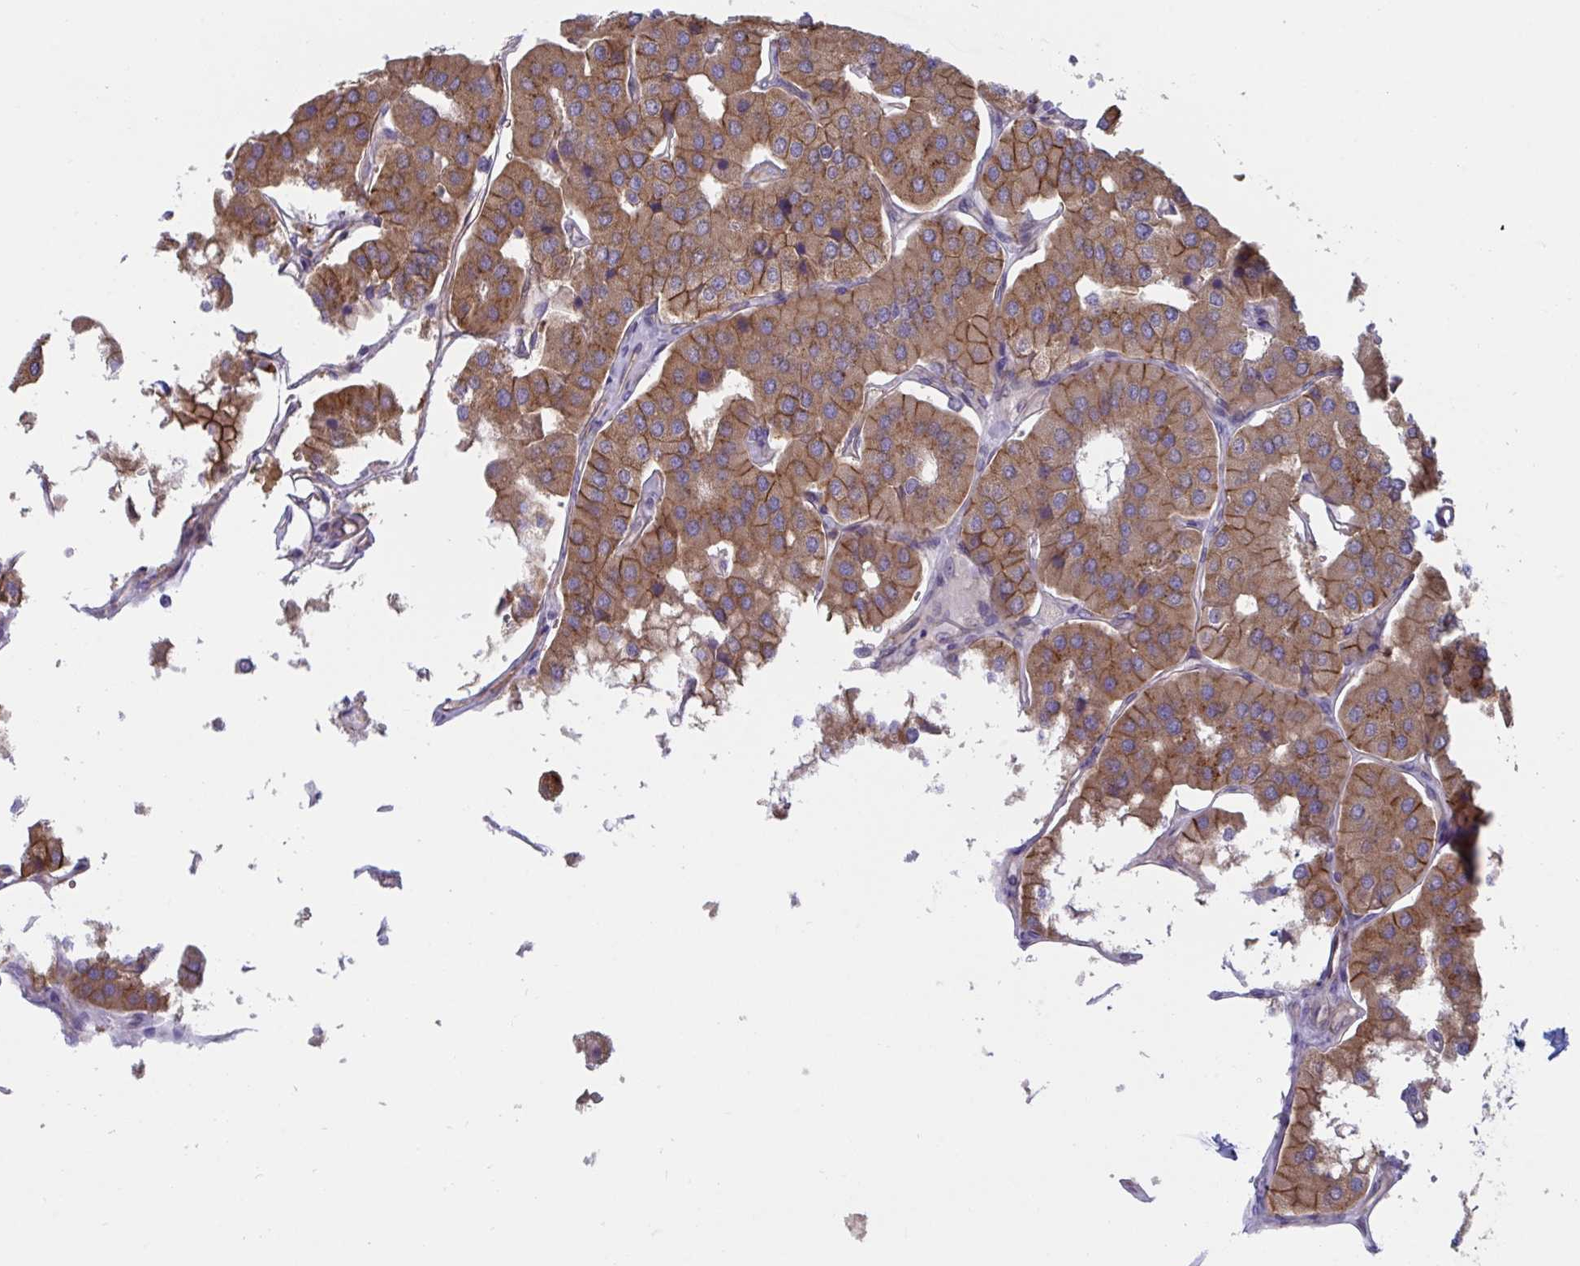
{"staining": {"intensity": "moderate", "quantity": ">75%", "location": "cytoplasmic/membranous"}, "tissue": "parathyroid gland", "cell_type": "Glandular cells", "image_type": "normal", "snomed": [{"axis": "morphology", "description": "Normal tissue, NOS"}, {"axis": "morphology", "description": "Adenoma, NOS"}, {"axis": "topography", "description": "Parathyroid gland"}], "caption": "Brown immunohistochemical staining in normal human parathyroid gland shows moderate cytoplasmic/membranous positivity in approximately >75% of glandular cells. (DAB (3,3'-diaminobenzidine) IHC with brightfield microscopy, high magnification).", "gene": "SLC9A6", "patient": {"sex": "female", "age": 86}}